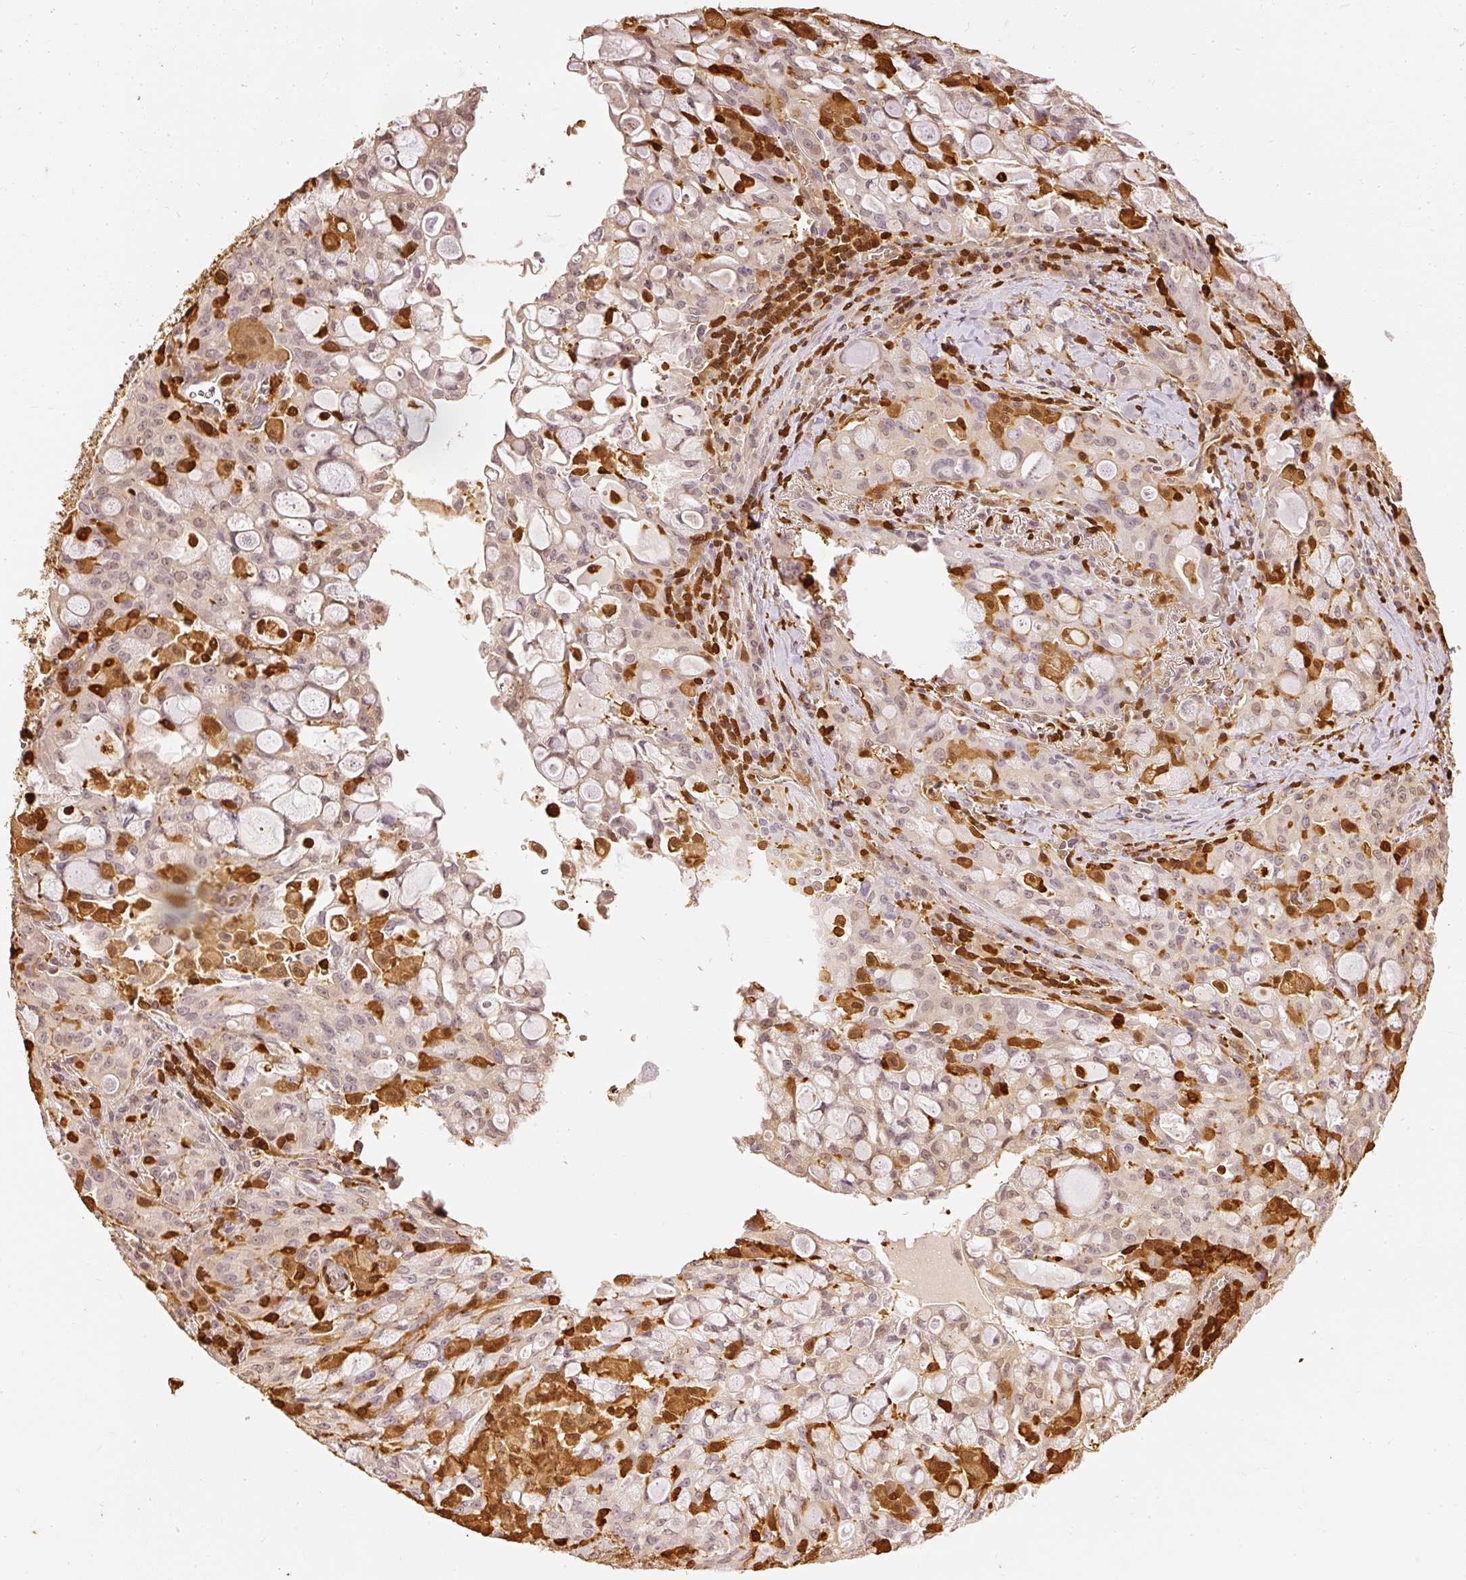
{"staining": {"intensity": "negative", "quantity": "none", "location": "none"}, "tissue": "lung cancer", "cell_type": "Tumor cells", "image_type": "cancer", "snomed": [{"axis": "morphology", "description": "Adenocarcinoma, NOS"}, {"axis": "topography", "description": "Lung"}], "caption": "Adenocarcinoma (lung) was stained to show a protein in brown. There is no significant staining in tumor cells.", "gene": "PFN1", "patient": {"sex": "female", "age": 44}}